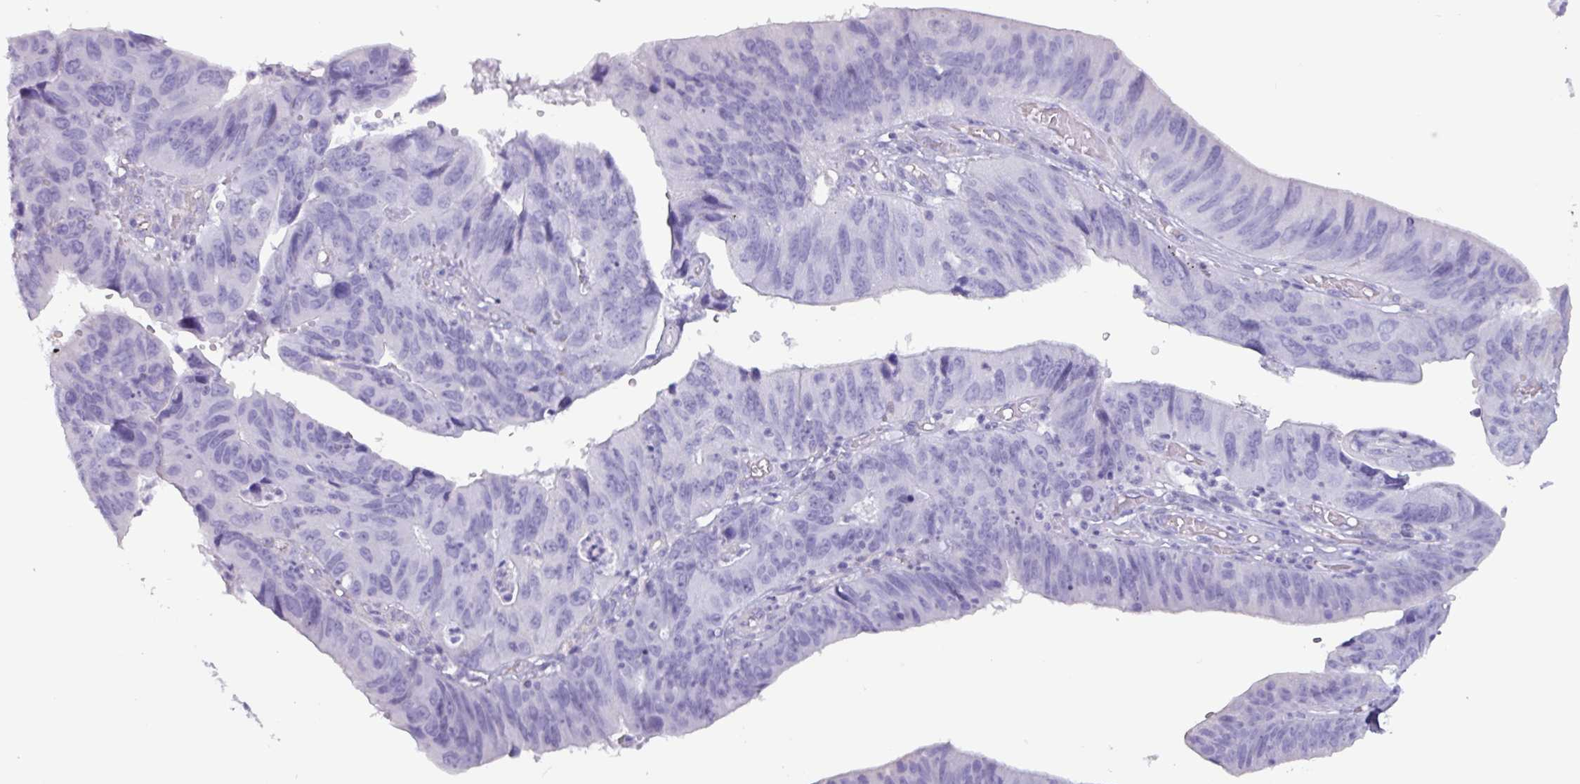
{"staining": {"intensity": "negative", "quantity": "none", "location": "none"}, "tissue": "stomach cancer", "cell_type": "Tumor cells", "image_type": "cancer", "snomed": [{"axis": "morphology", "description": "Adenocarcinoma, NOS"}, {"axis": "topography", "description": "Stomach"}], "caption": "Tumor cells are negative for protein expression in human stomach cancer (adenocarcinoma). The staining is performed using DAB (3,3'-diaminobenzidine) brown chromogen with nuclei counter-stained in using hematoxylin.", "gene": "CAMK1", "patient": {"sex": "male", "age": 59}}